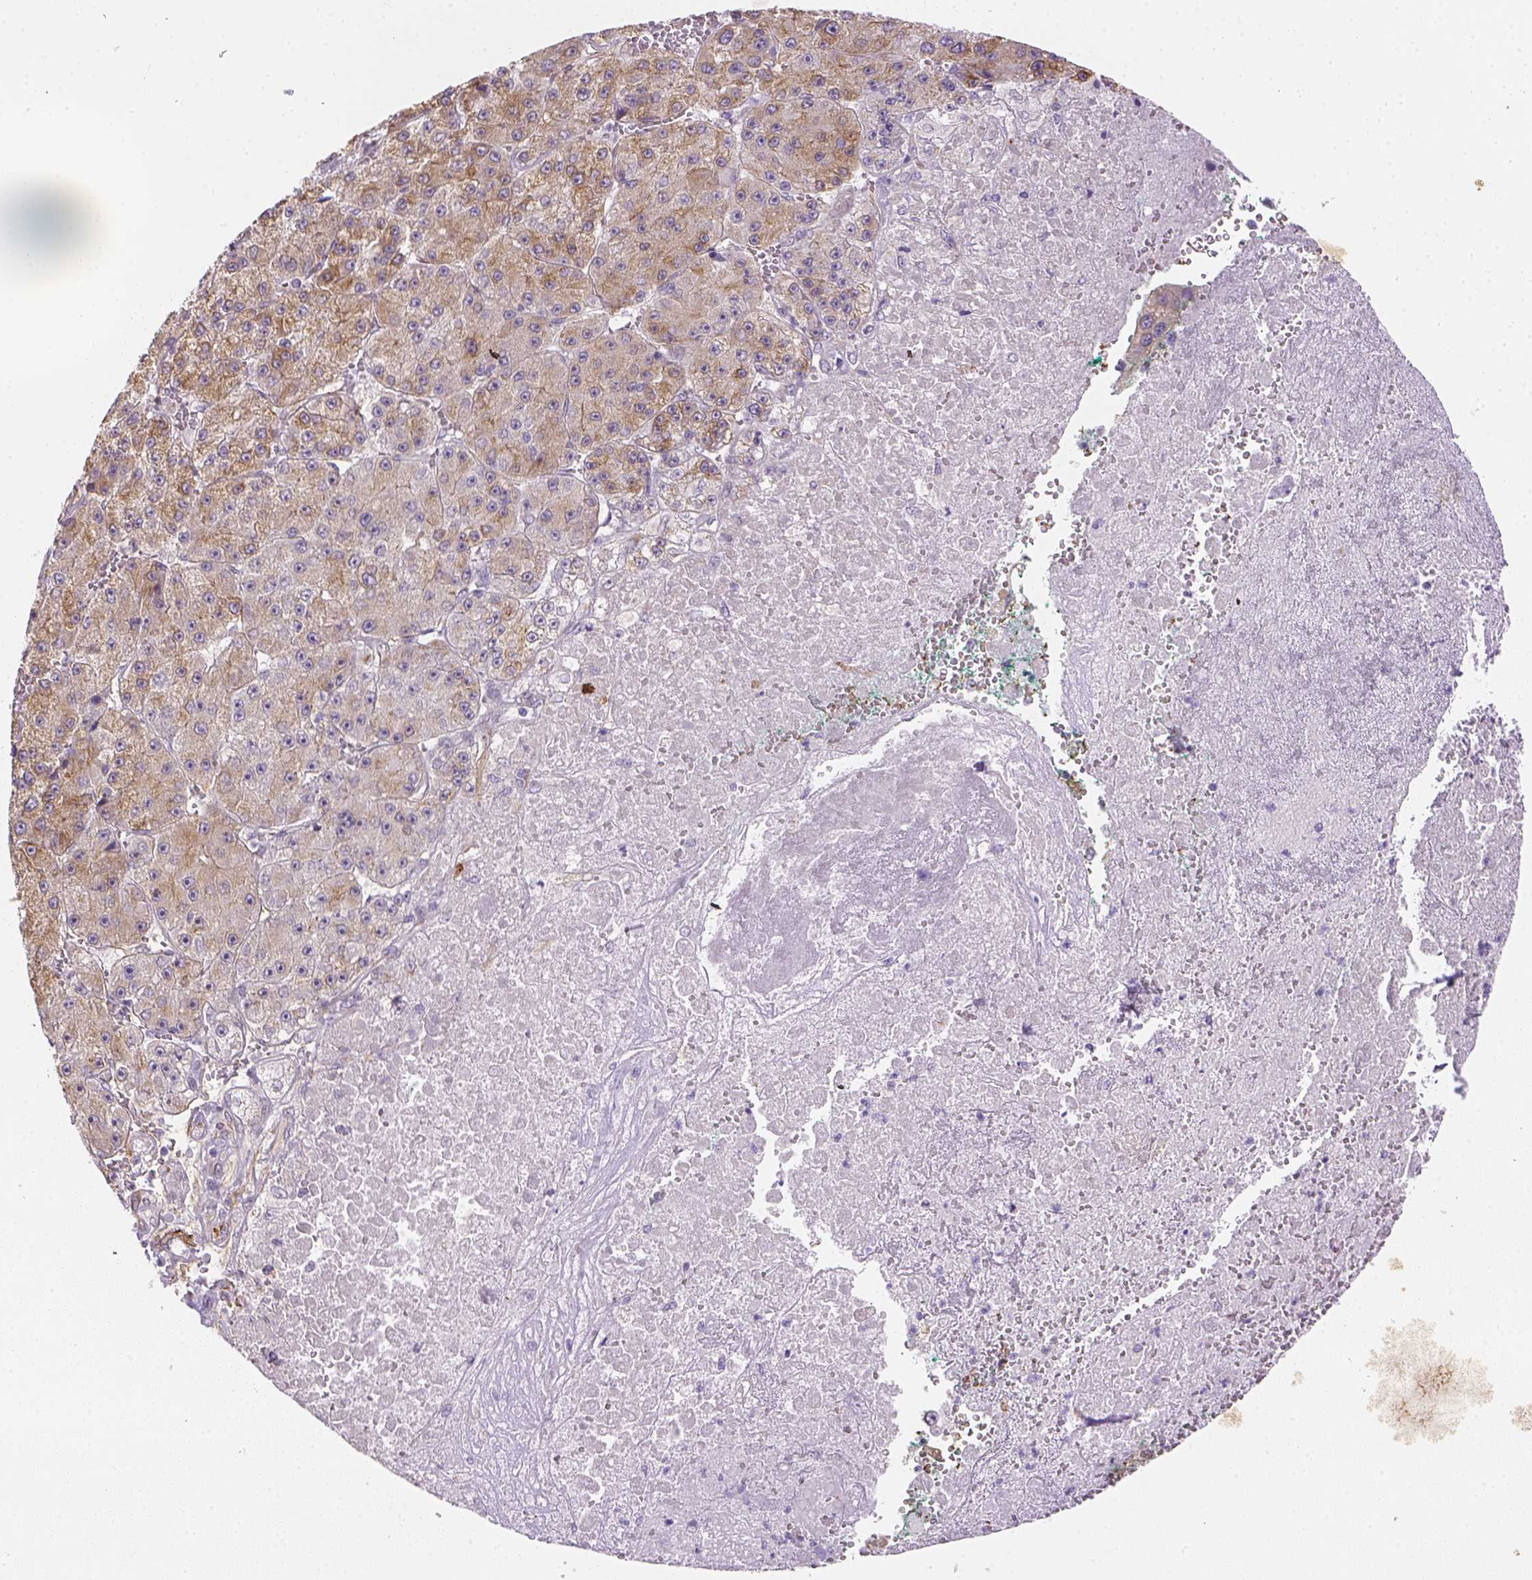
{"staining": {"intensity": "moderate", "quantity": "25%-75%", "location": "cytoplasmic/membranous"}, "tissue": "liver cancer", "cell_type": "Tumor cells", "image_type": "cancer", "snomed": [{"axis": "morphology", "description": "Carcinoma, Hepatocellular, NOS"}, {"axis": "topography", "description": "Liver"}], "caption": "Brown immunohistochemical staining in human hepatocellular carcinoma (liver) shows moderate cytoplasmic/membranous staining in approximately 25%-75% of tumor cells.", "gene": "CACNB1", "patient": {"sex": "female", "age": 73}}